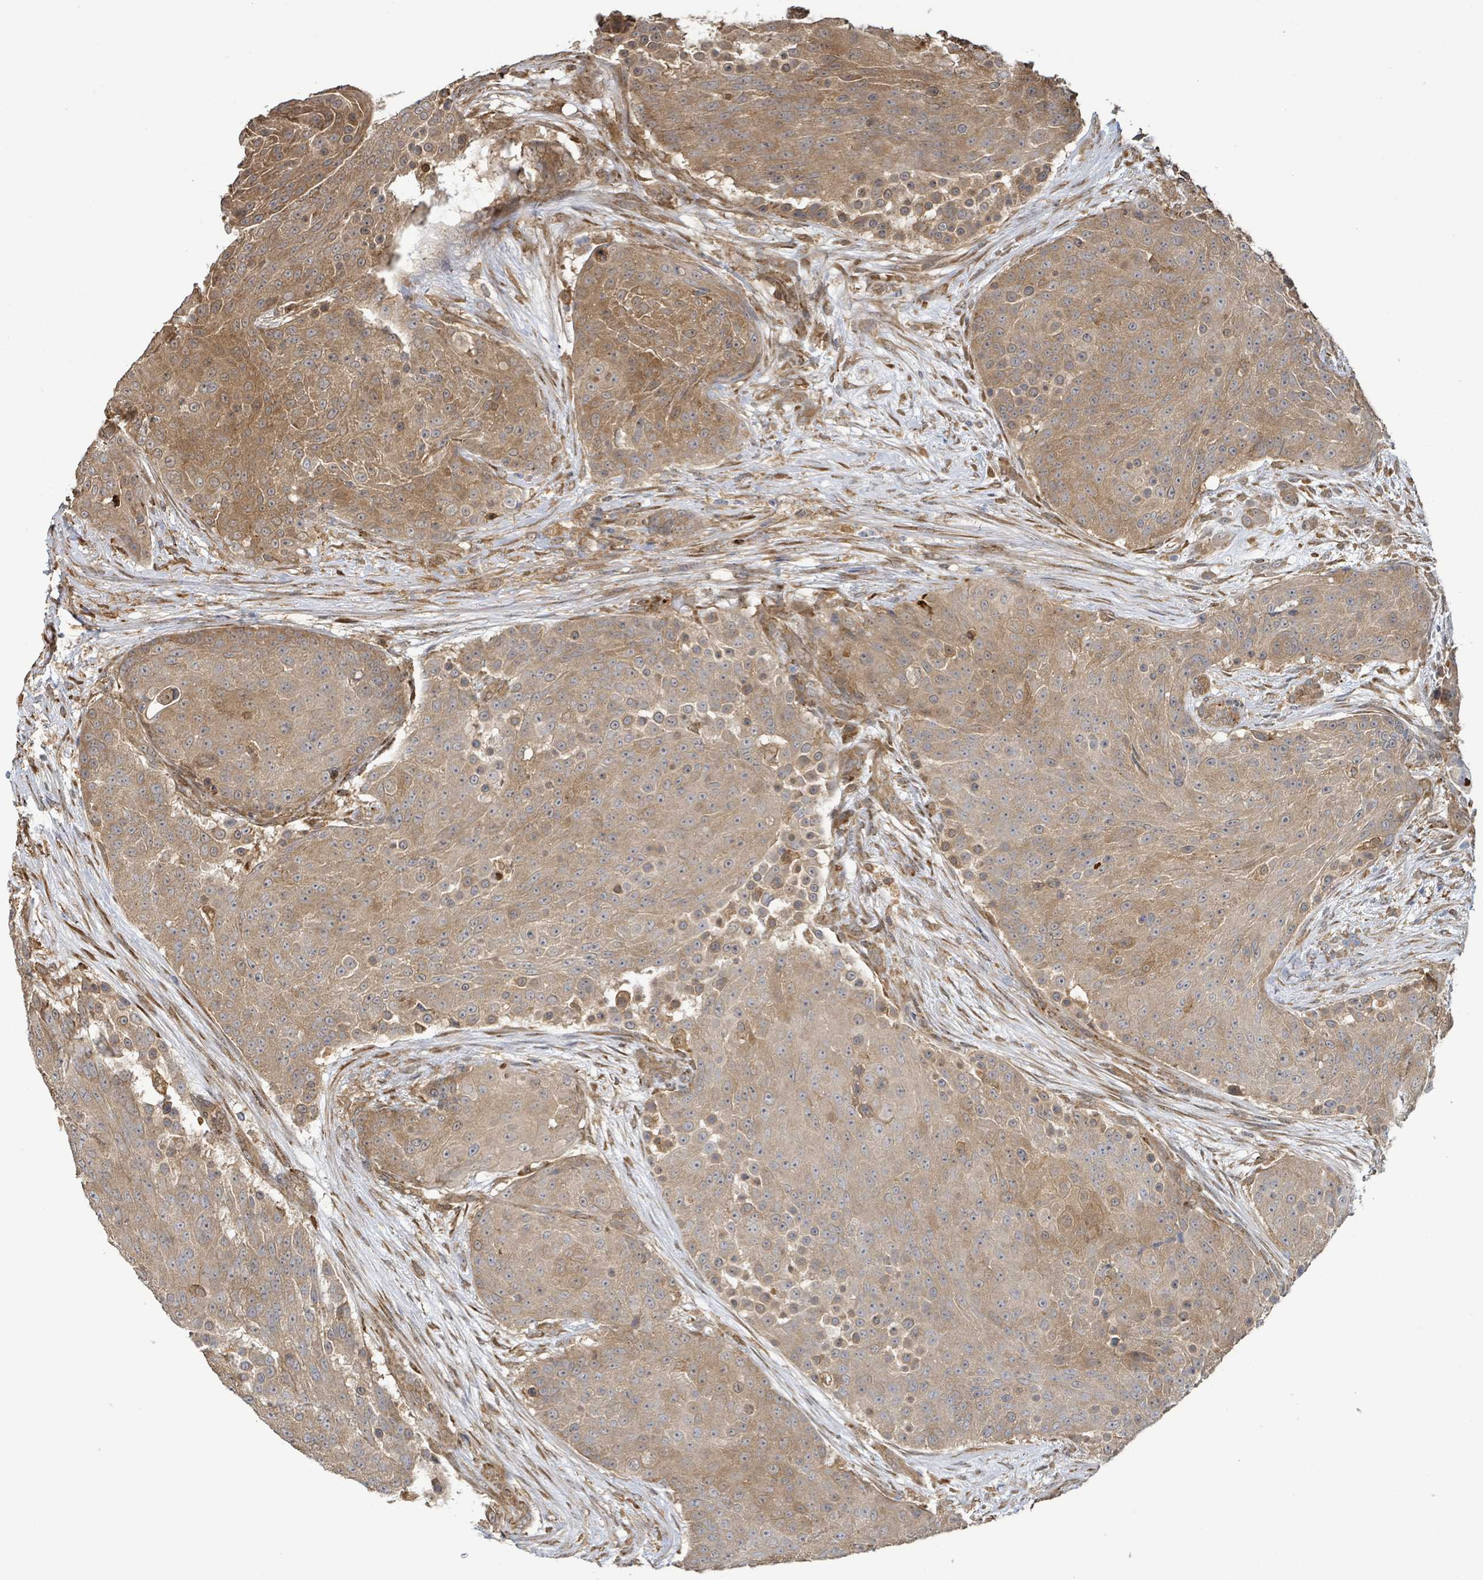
{"staining": {"intensity": "moderate", "quantity": ">75%", "location": "cytoplasmic/membranous"}, "tissue": "urothelial cancer", "cell_type": "Tumor cells", "image_type": "cancer", "snomed": [{"axis": "morphology", "description": "Urothelial carcinoma, High grade"}, {"axis": "topography", "description": "Urinary bladder"}], "caption": "High-grade urothelial carcinoma stained for a protein reveals moderate cytoplasmic/membranous positivity in tumor cells.", "gene": "ARPIN", "patient": {"sex": "female", "age": 63}}